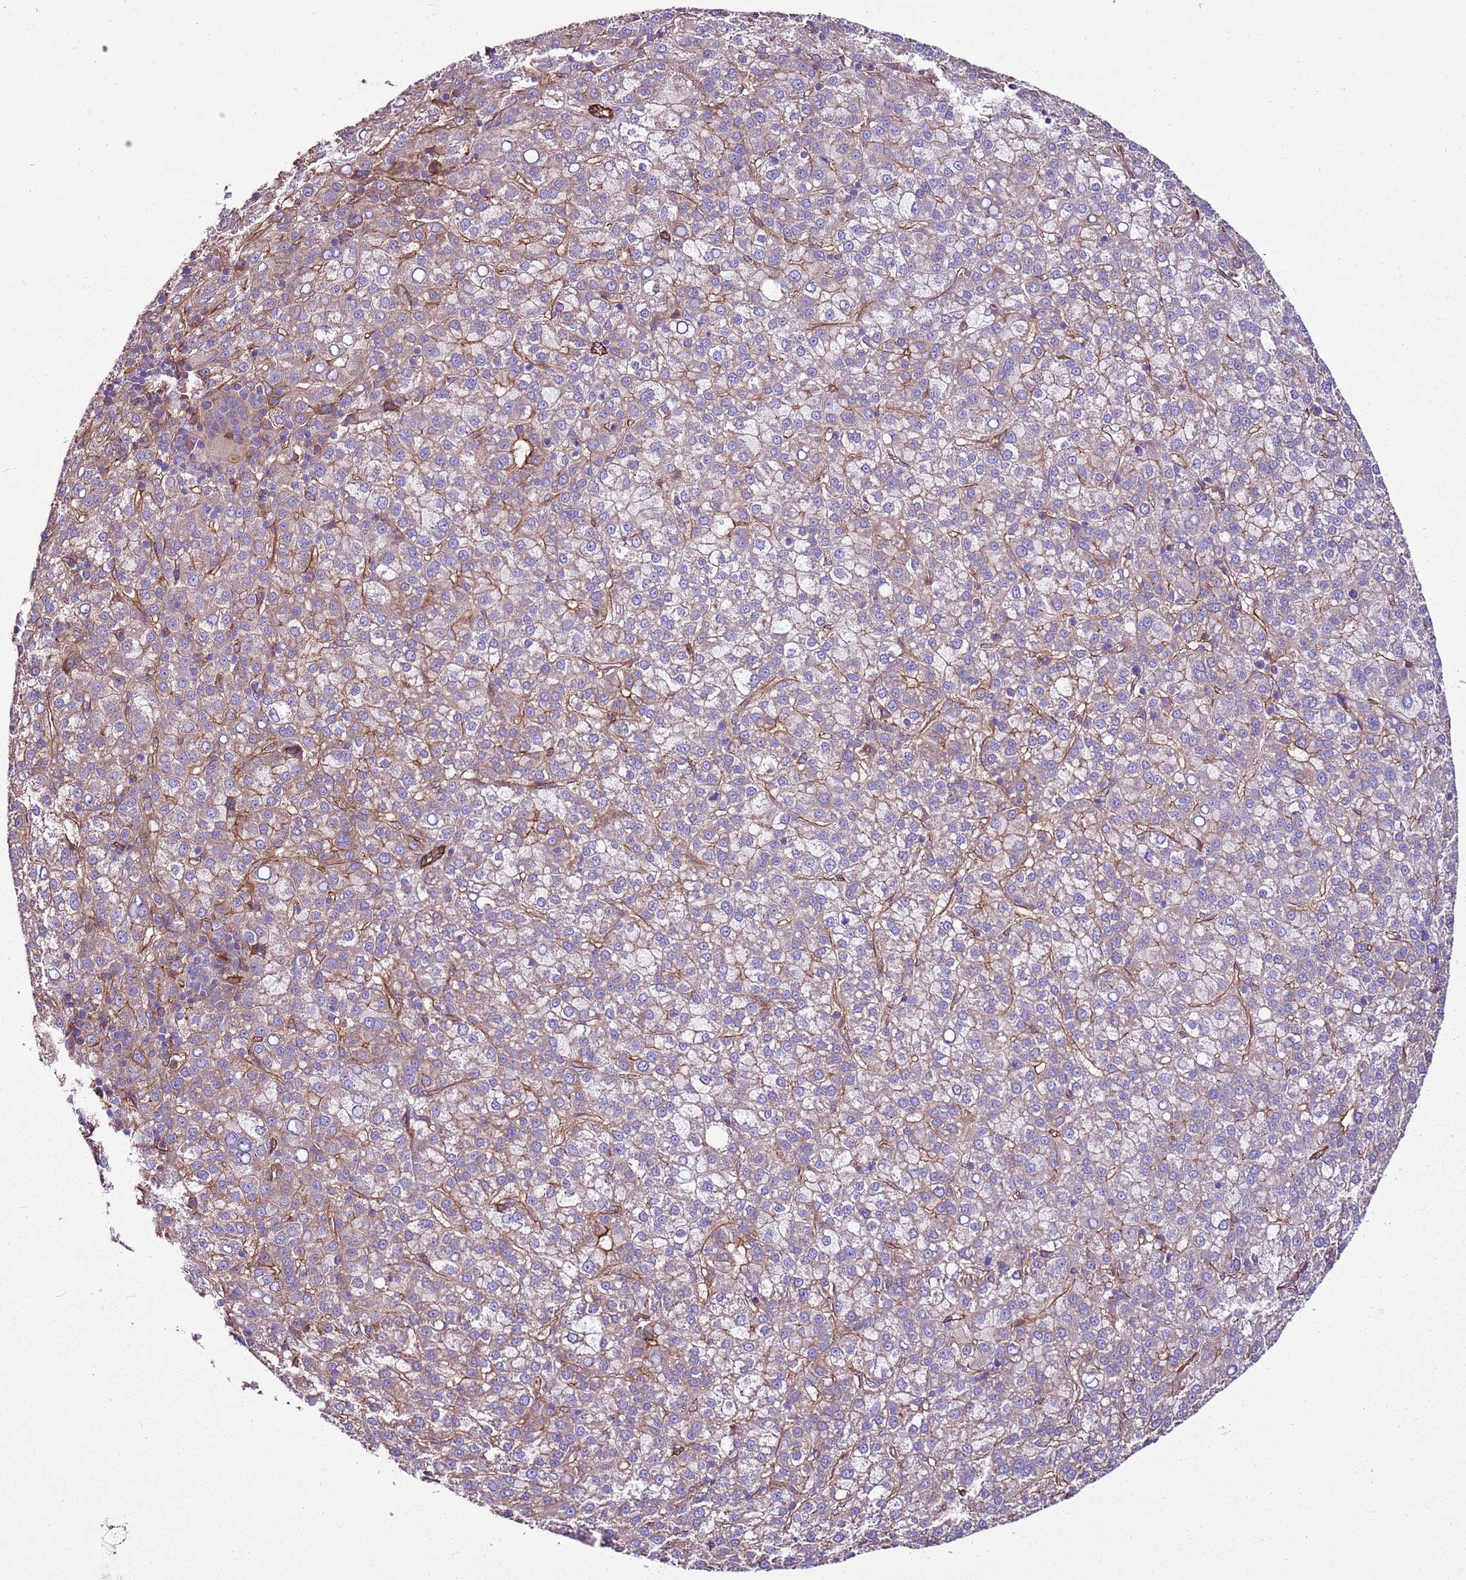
{"staining": {"intensity": "moderate", "quantity": "25%-75%", "location": "cytoplasmic/membranous"}, "tissue": "liver cancer", "cell_type": "Tumor cells", "image_type": "cancer", "snomed": [{"axis": "morphology", "description": "Carcinoma, Hepatocellular, NOS"}, {"axis": "topography", "description": "Liver"}], "caption": "Brown immunohistochemical staining in human liver cancer reveals moderate cytoplasmic/membranous staining in about 25%-75% of tumor cells.", "gene": "ZNF827", "patient": {"sex": "female", "age": 58}}